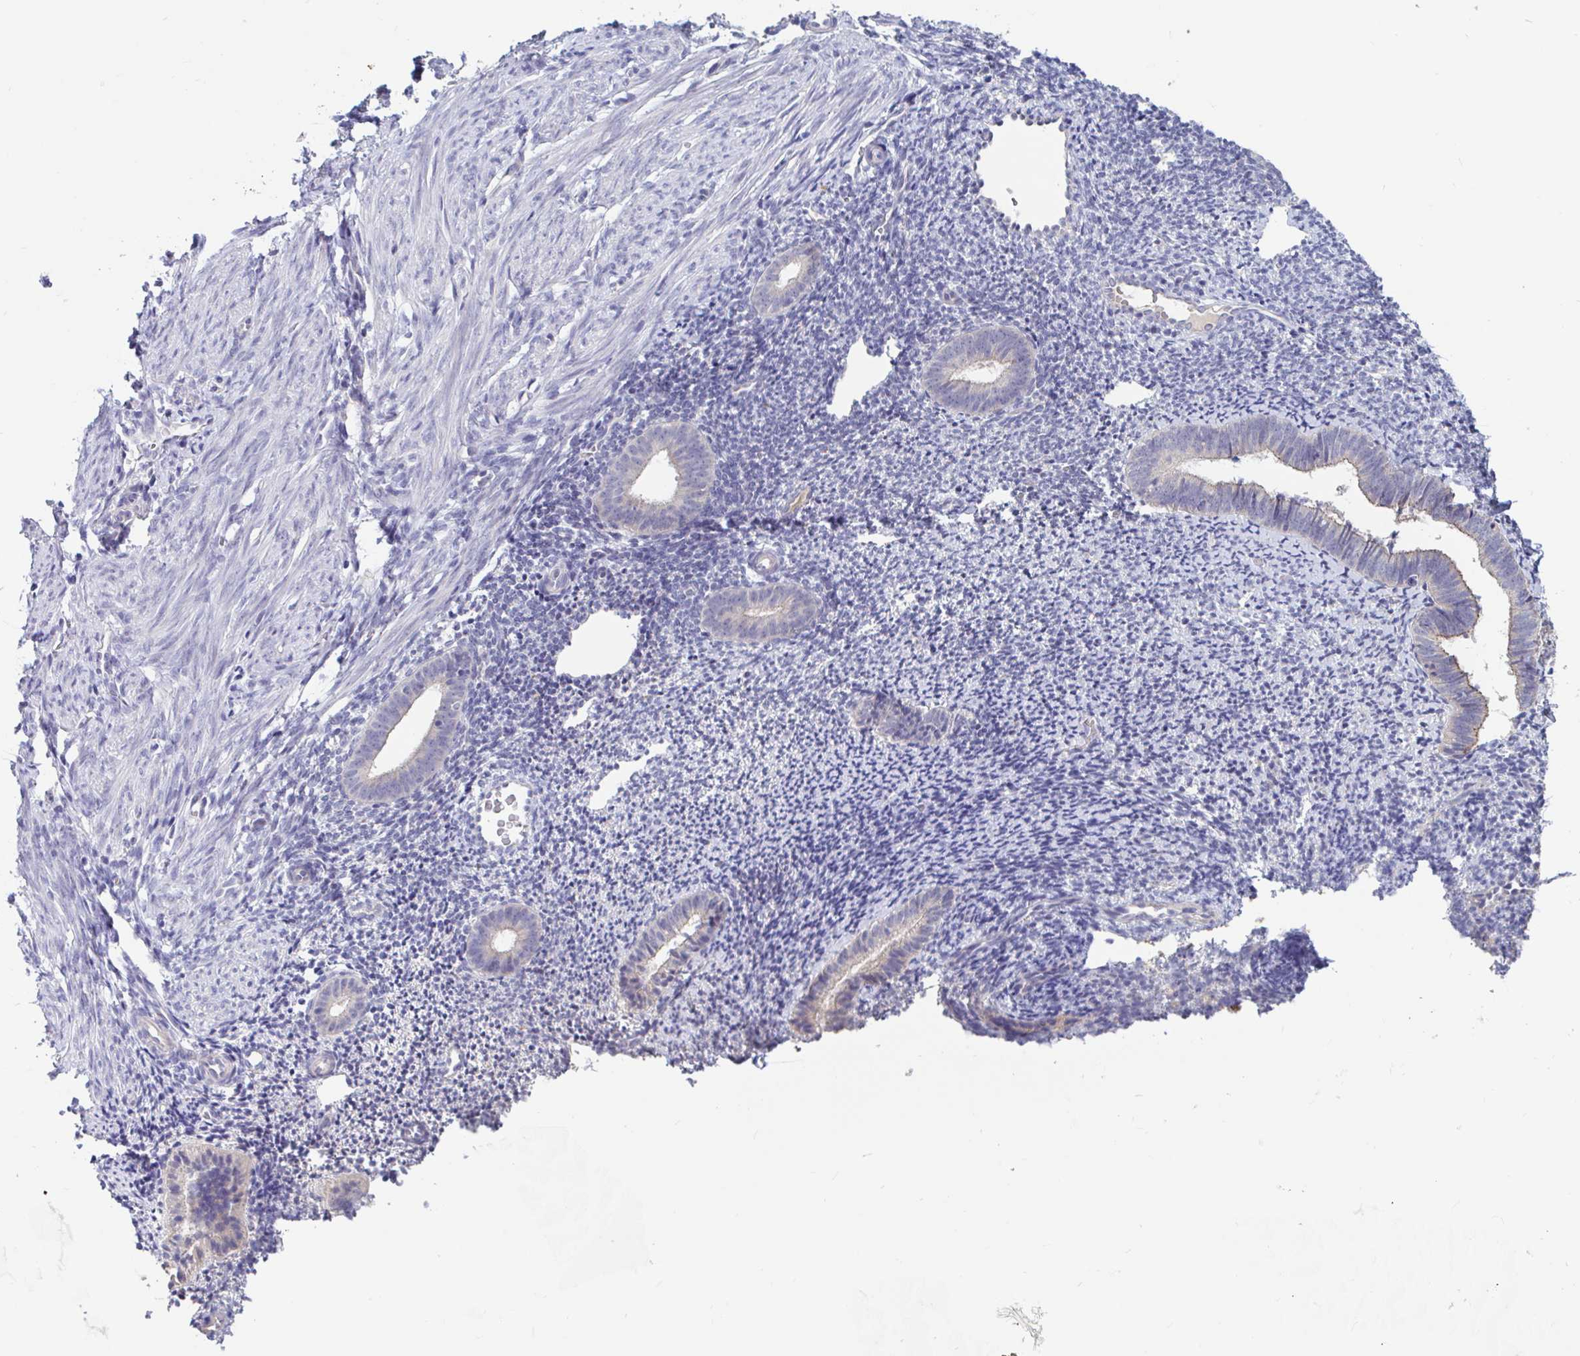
{"staining": {"intensity": "negative", "quantity": "none", "location": "none"}, "tissue": "endometrium", "cell_type": "Cells in endometrial stroma", "image_type": "normal", "snomed": [{"axis": "morphology", "description": "Normal tissue, NOS"}, {"axis": "topography", "description": "Endometrium"}], "caption": "Immunohistochemistry (IHC) of benign endometrium reveals no positivity in cells in endometrial stroma.", "gene": "UNKL", "patient": {"sex": "female", "age": 39}}